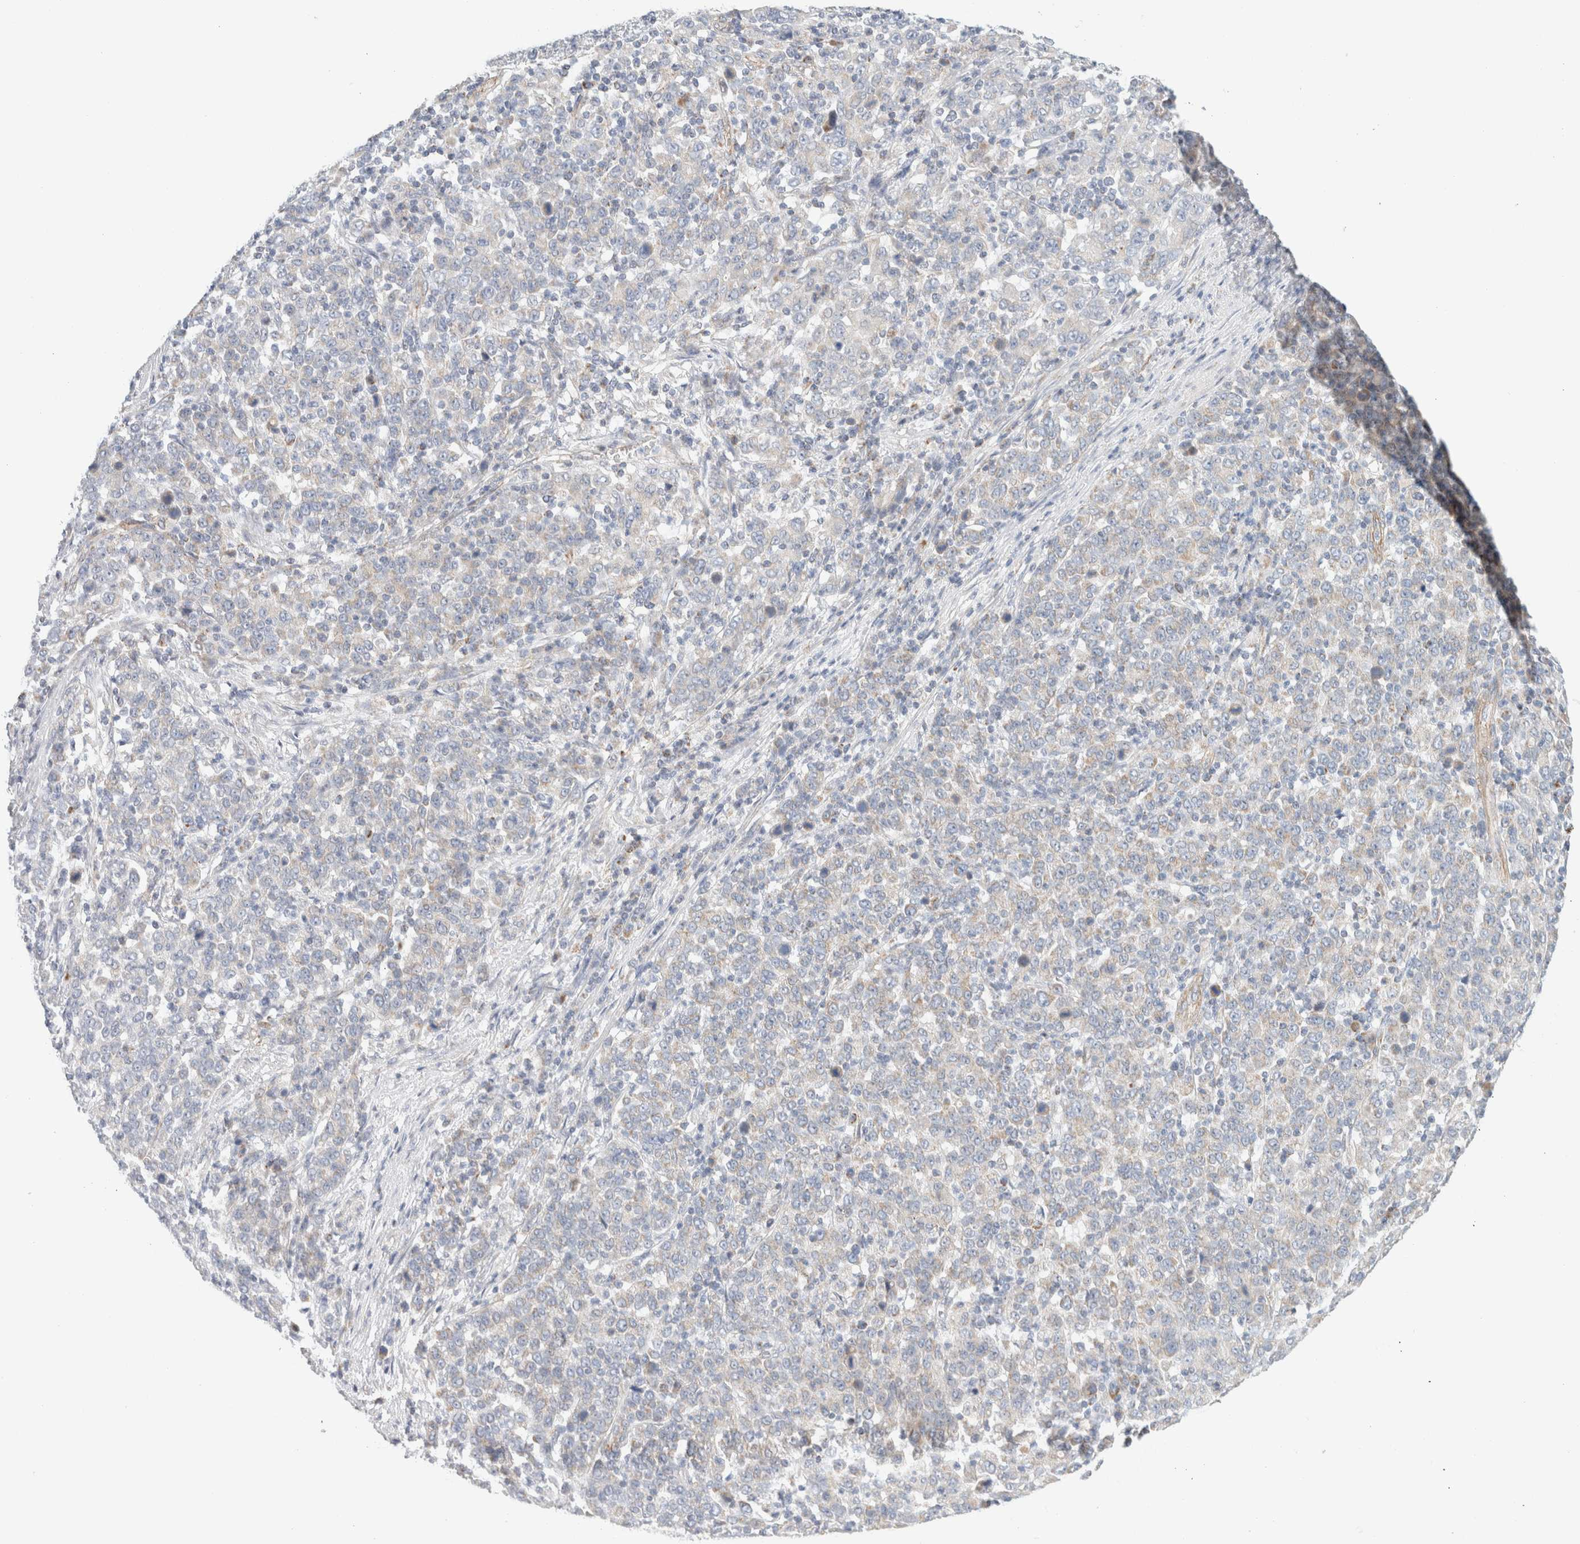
{"staining": {"intensity": "negative", "quantity": "none", "location": "none"}, "tissue": "stomach cancer", "cell_type": "Tumor cells", "image_type": "cancer", "snomed": [{"axis": "morphology", "description": "Adenocarcinoma, NOS"}, {"axis": "topography", "description": "Stomach, upper"}], "caption": "This is a photomicrograph of immunohistochemistry (IHC) staining of stomach adenocarcinoma, which shows no expression in tumor cells.", "gene": "MRM3", "patient": {"sex": "male", "age": 69}}